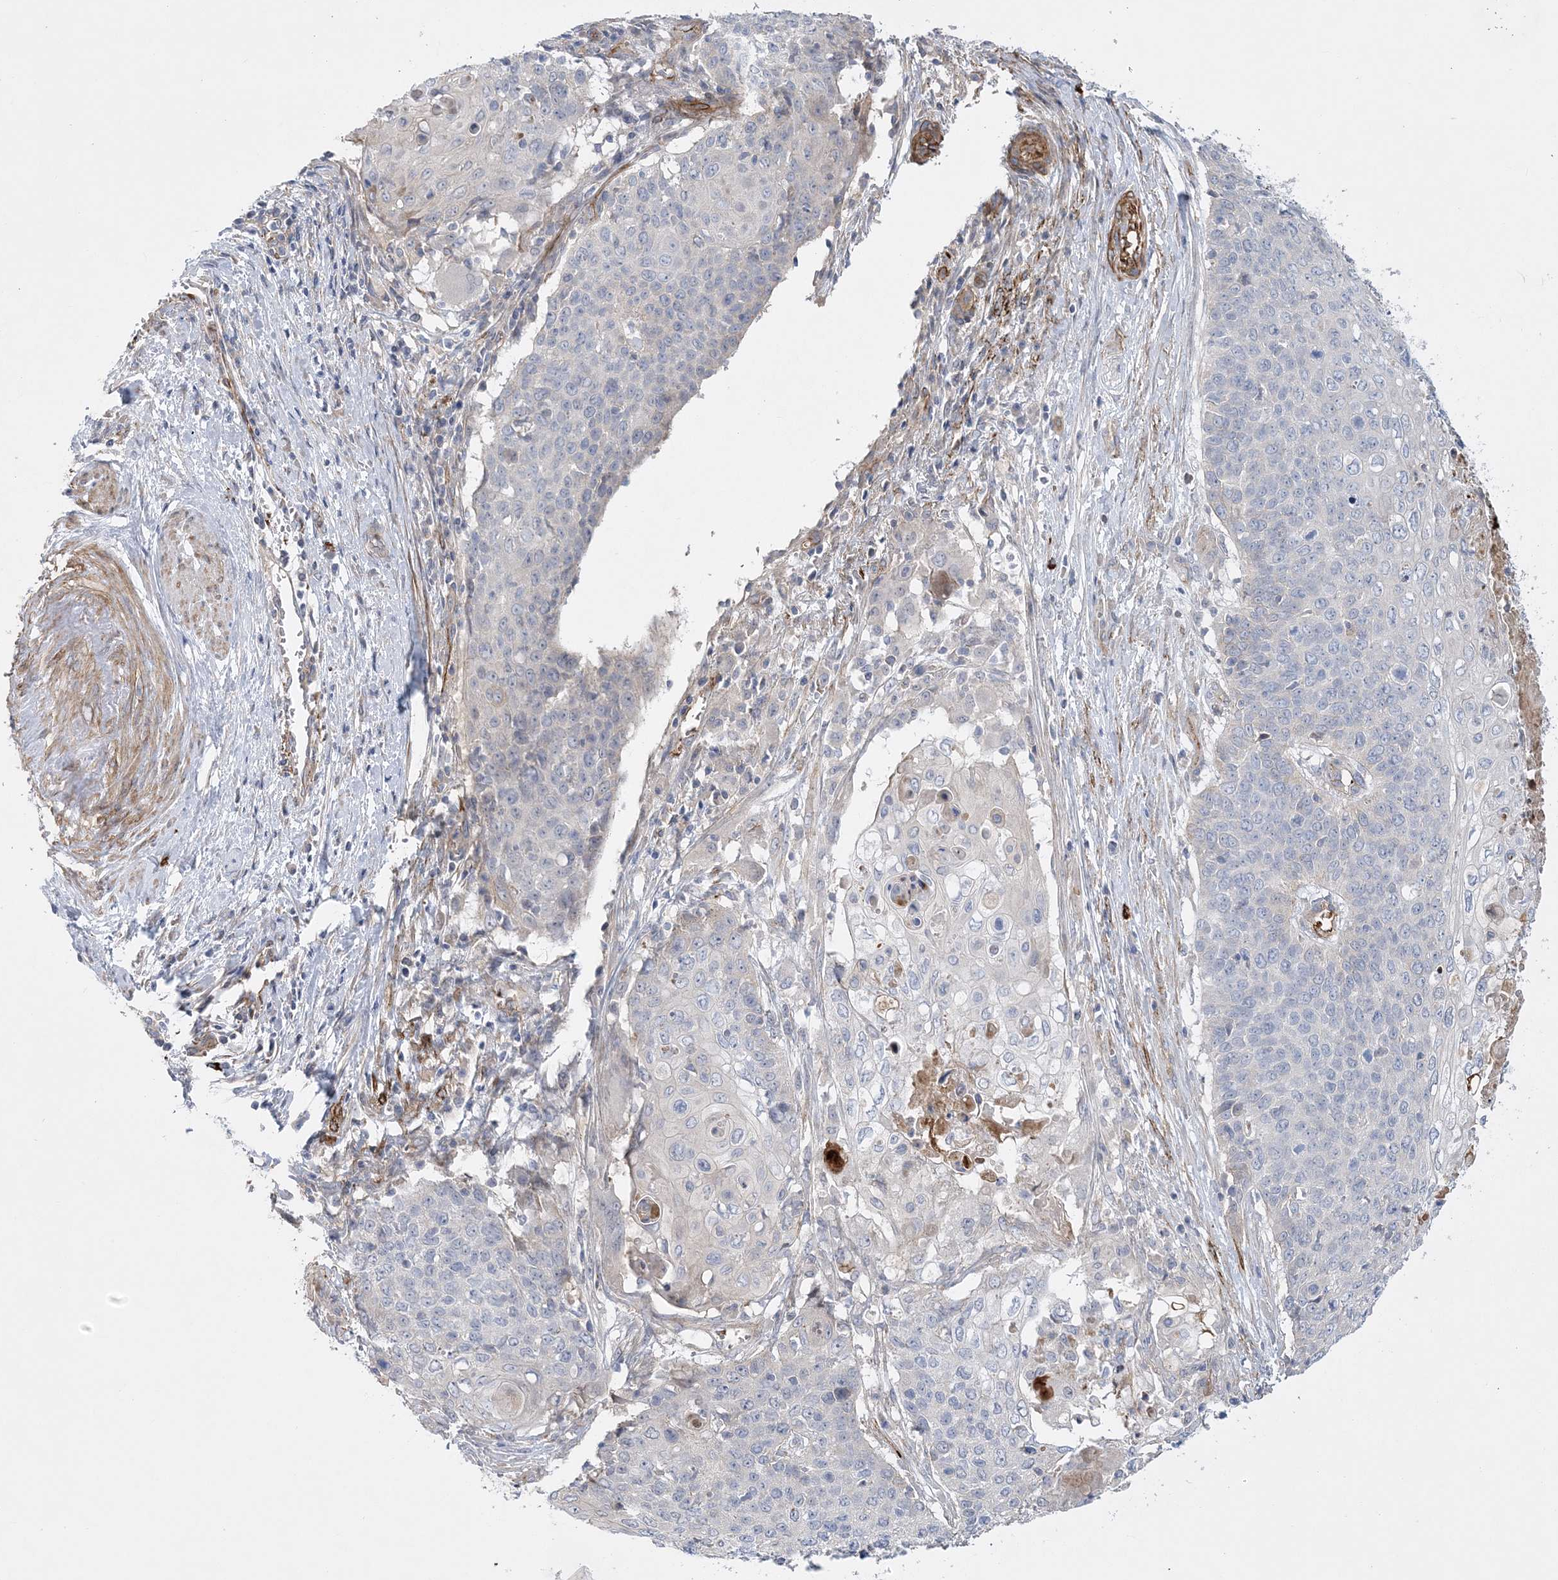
{"staining": {"intensity": "negative", "quantity": "none", "location": "none"}, "tissue": "cervical cancer", "cell_type": "Tumor cells", "image_type": "cancer", "snomed": [{"axis": "morphology", "description": "Squamous cell carcinoma, NOS"}, {"axis": "topography", "description": "Cervix"}], "caption": "DAB (3,3'-diaminobenzidine) immunohistochemical staining of cervical squamous cell carcinoma displays no significant expression in tumor cells. Brightfield microscopy of IHC stained with DAB (3,3'-diaminobenzidine) (brown) and hematoxylin (blue), captured at high magnification.", "gene": "CALN1", "patient": {"sex": "female", "age": 39}}